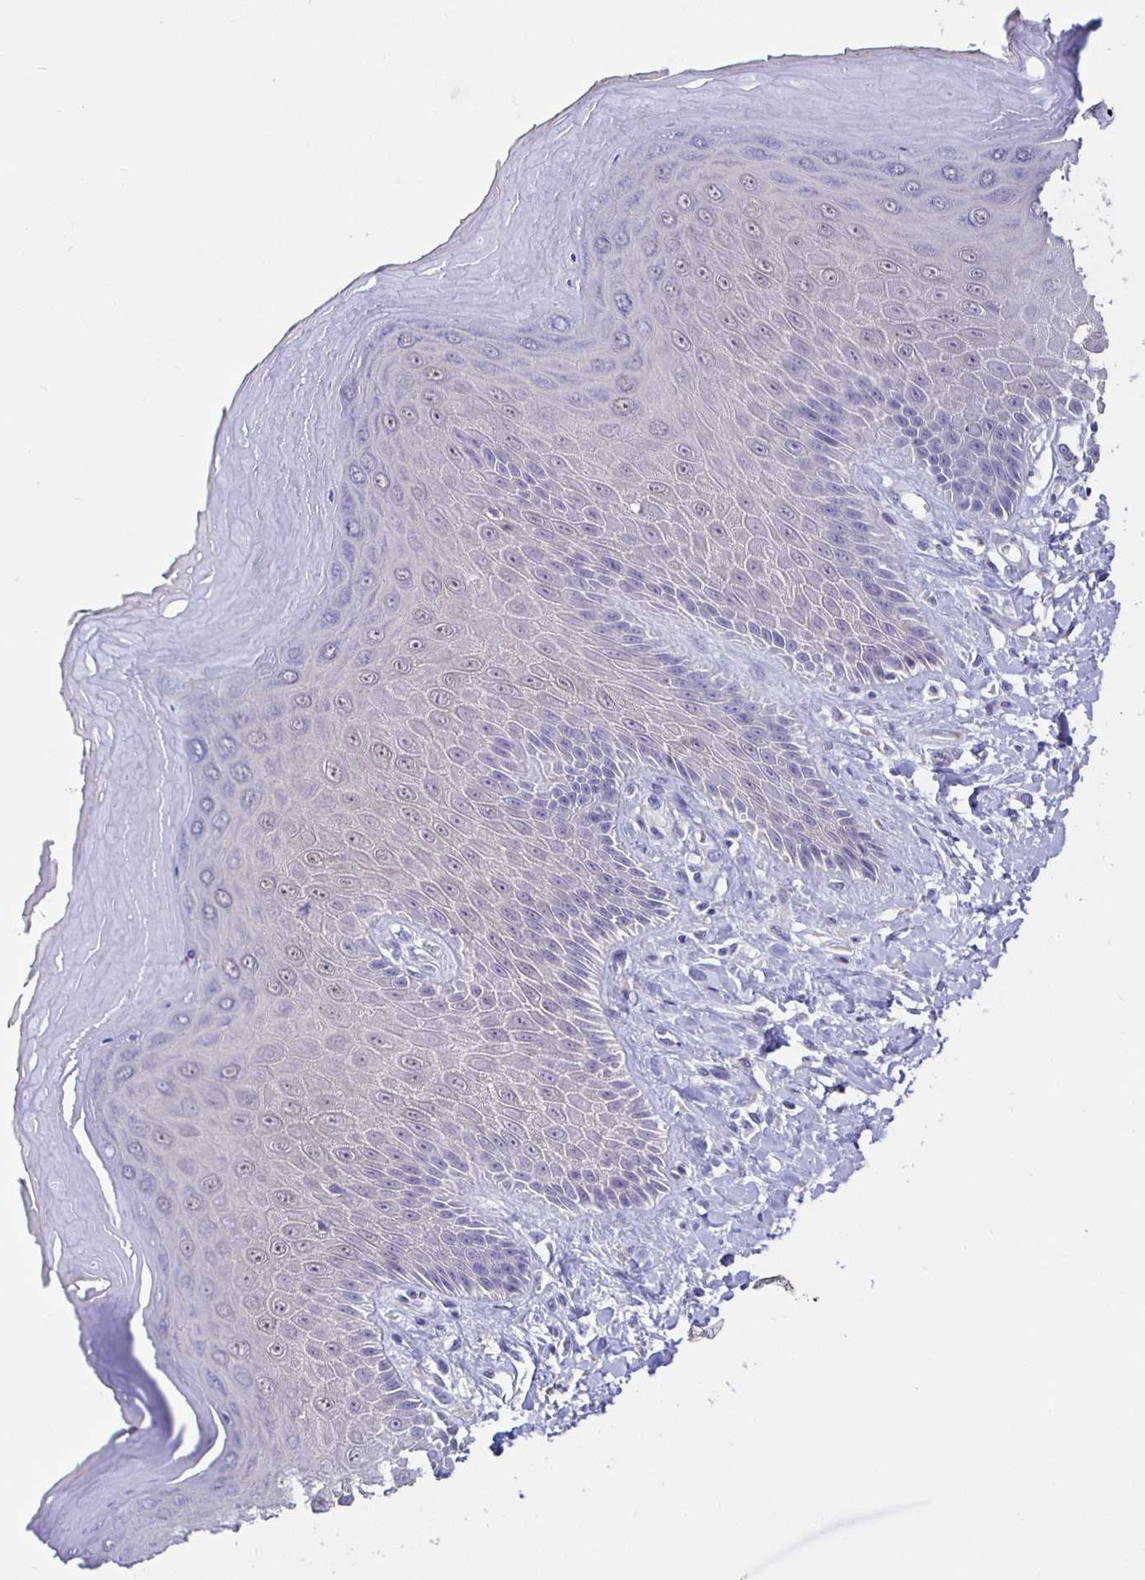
{"staining": {"intensity": "moderate", "quantity": "<25%", "location": "cytoplasmic/membranous"}, "tissue": "skin", "cell_type": "Epidermal cells", "image_type": "normal", "snomed": [{"axis": "morphology", "description": "Normal tissue, NOS"}, {"axis": "topography", "description": "Anal"}, {"axis": "topography", "description": "Peripheral nerve tissue"}], "caption": "High-power microscopy captured an IHC micrograph of benign skin, revealing moderate cytoplasmic/membranous expression in about <25% of epidermal cells. (DAB (3,3'-diaminobenzidine) = brown stain, brightfield microscopy at high magnification).", "gene": "HSPA4L", "patient": {"sex": "male", "age": 78}}